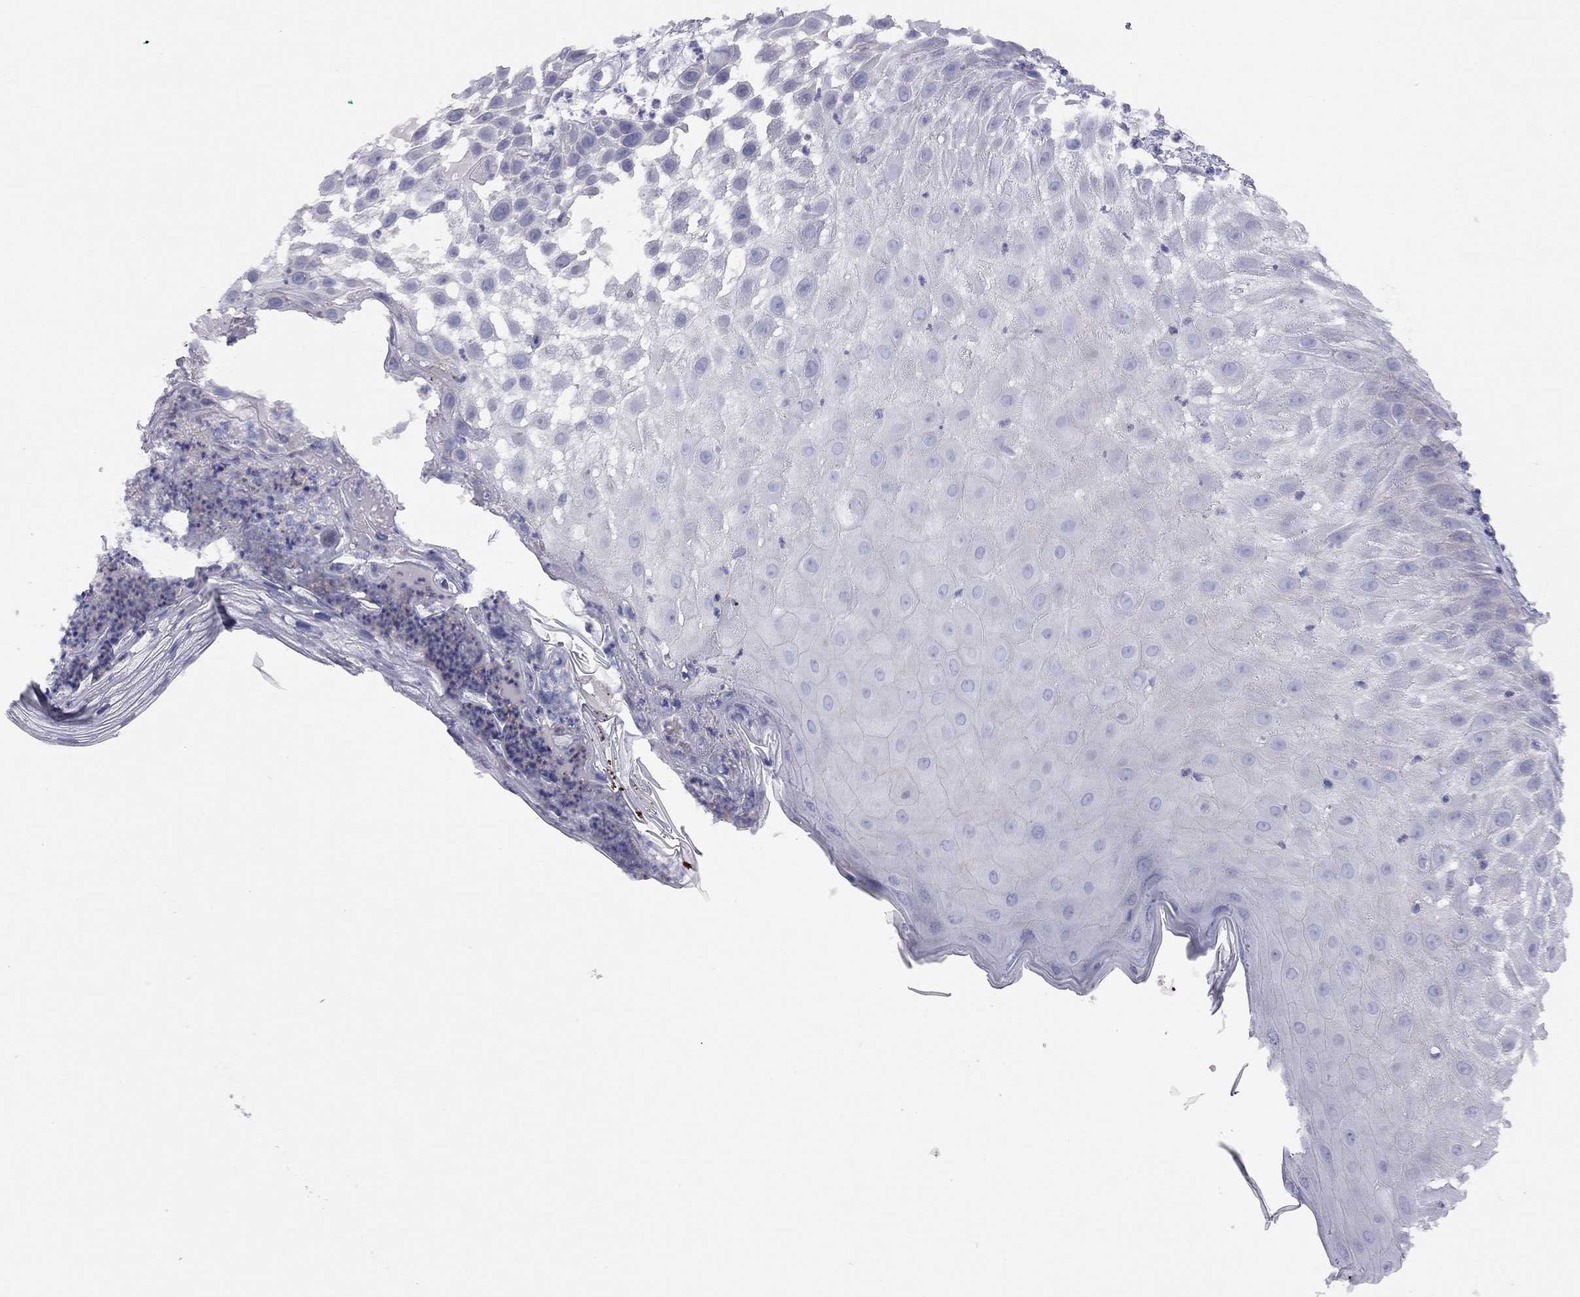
{"staining": {"intensity": "negative", "quantity": "none", "location": "none"}, "tissue": "skin cancer", "cell_type": "Tumor cells", "image_type": "cancer", "snomed": [{"axis": "morphology", "description": "Normal tissue, NOS"}, {"axis": "morphology", "description": "Squamous cell carcinoma, NOS"}, {"axis": "topography", "description": "Skin"}], "caption": "The histopathology image reveals no significant expression in tumor cells of skin cancer. The staining is performed using DAB brown chromogen with nuclei counter-stained in using hematoxylin.", "gene": "ADCYAP1", "patient": {"sex": "male", "age": 79}}